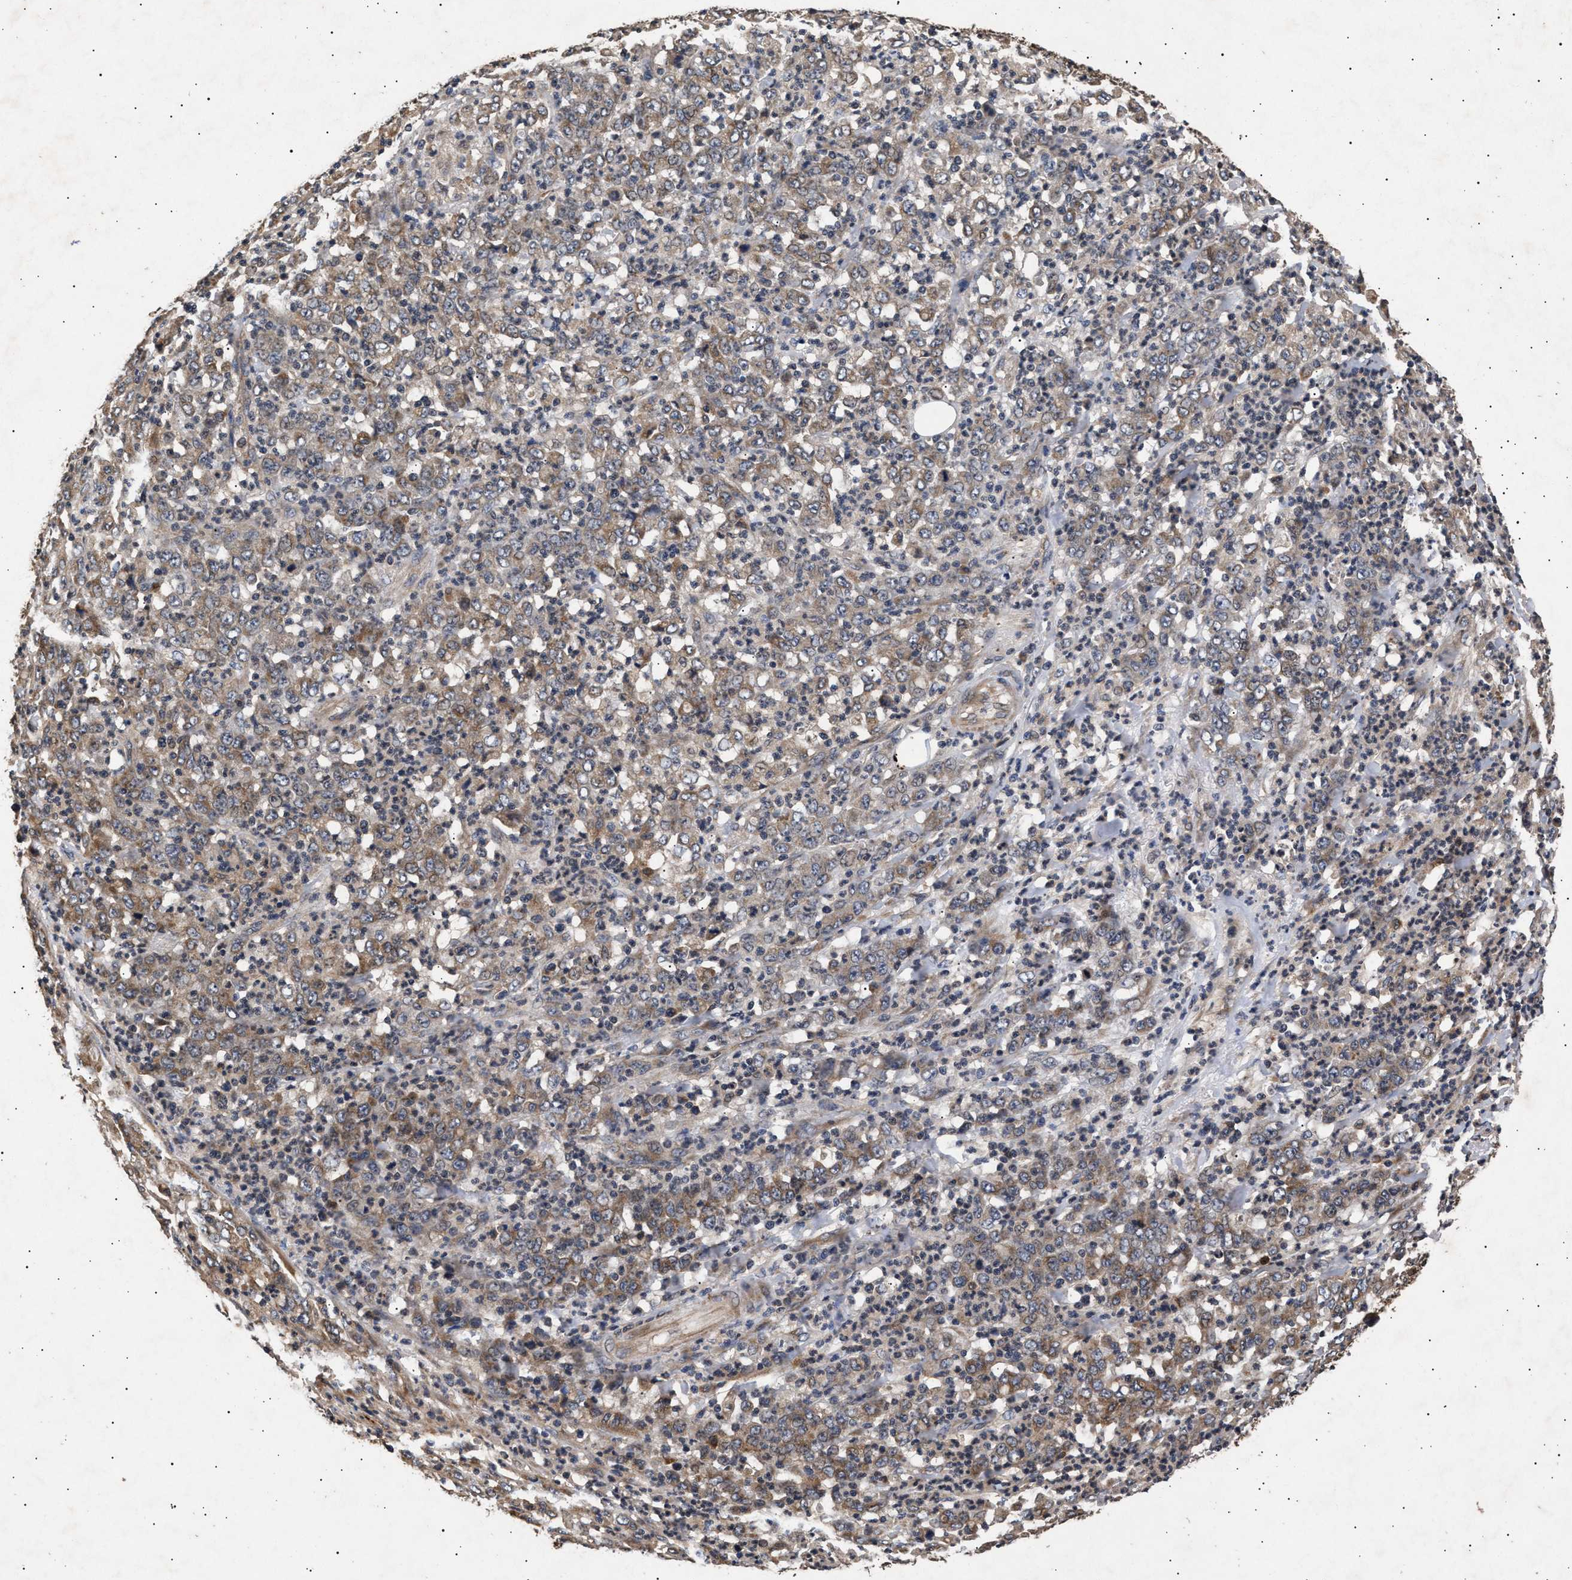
{"staining": {"intensity": "moderate", "quantity": ">75%", "location": "cytoplasmic/membranous"}, "tissue": "stomach cancer", "cell_type": "Tumor cells", "image_type": "cancer", "snomed": [{"axis": "morphology", "description": "Adenocarcinoma, NOS"}, {"axis": "topography", "description": "Stomach, lower"}], "caption": "About >75% of tumor cells in human stomach adenocarcinoma reveal moderate cytoplasmic/membranous protein staining as visualized by brown immunohistochemical staining.", "gene": "ITGB5", "patient": {"sex": "female", "age": 71}}